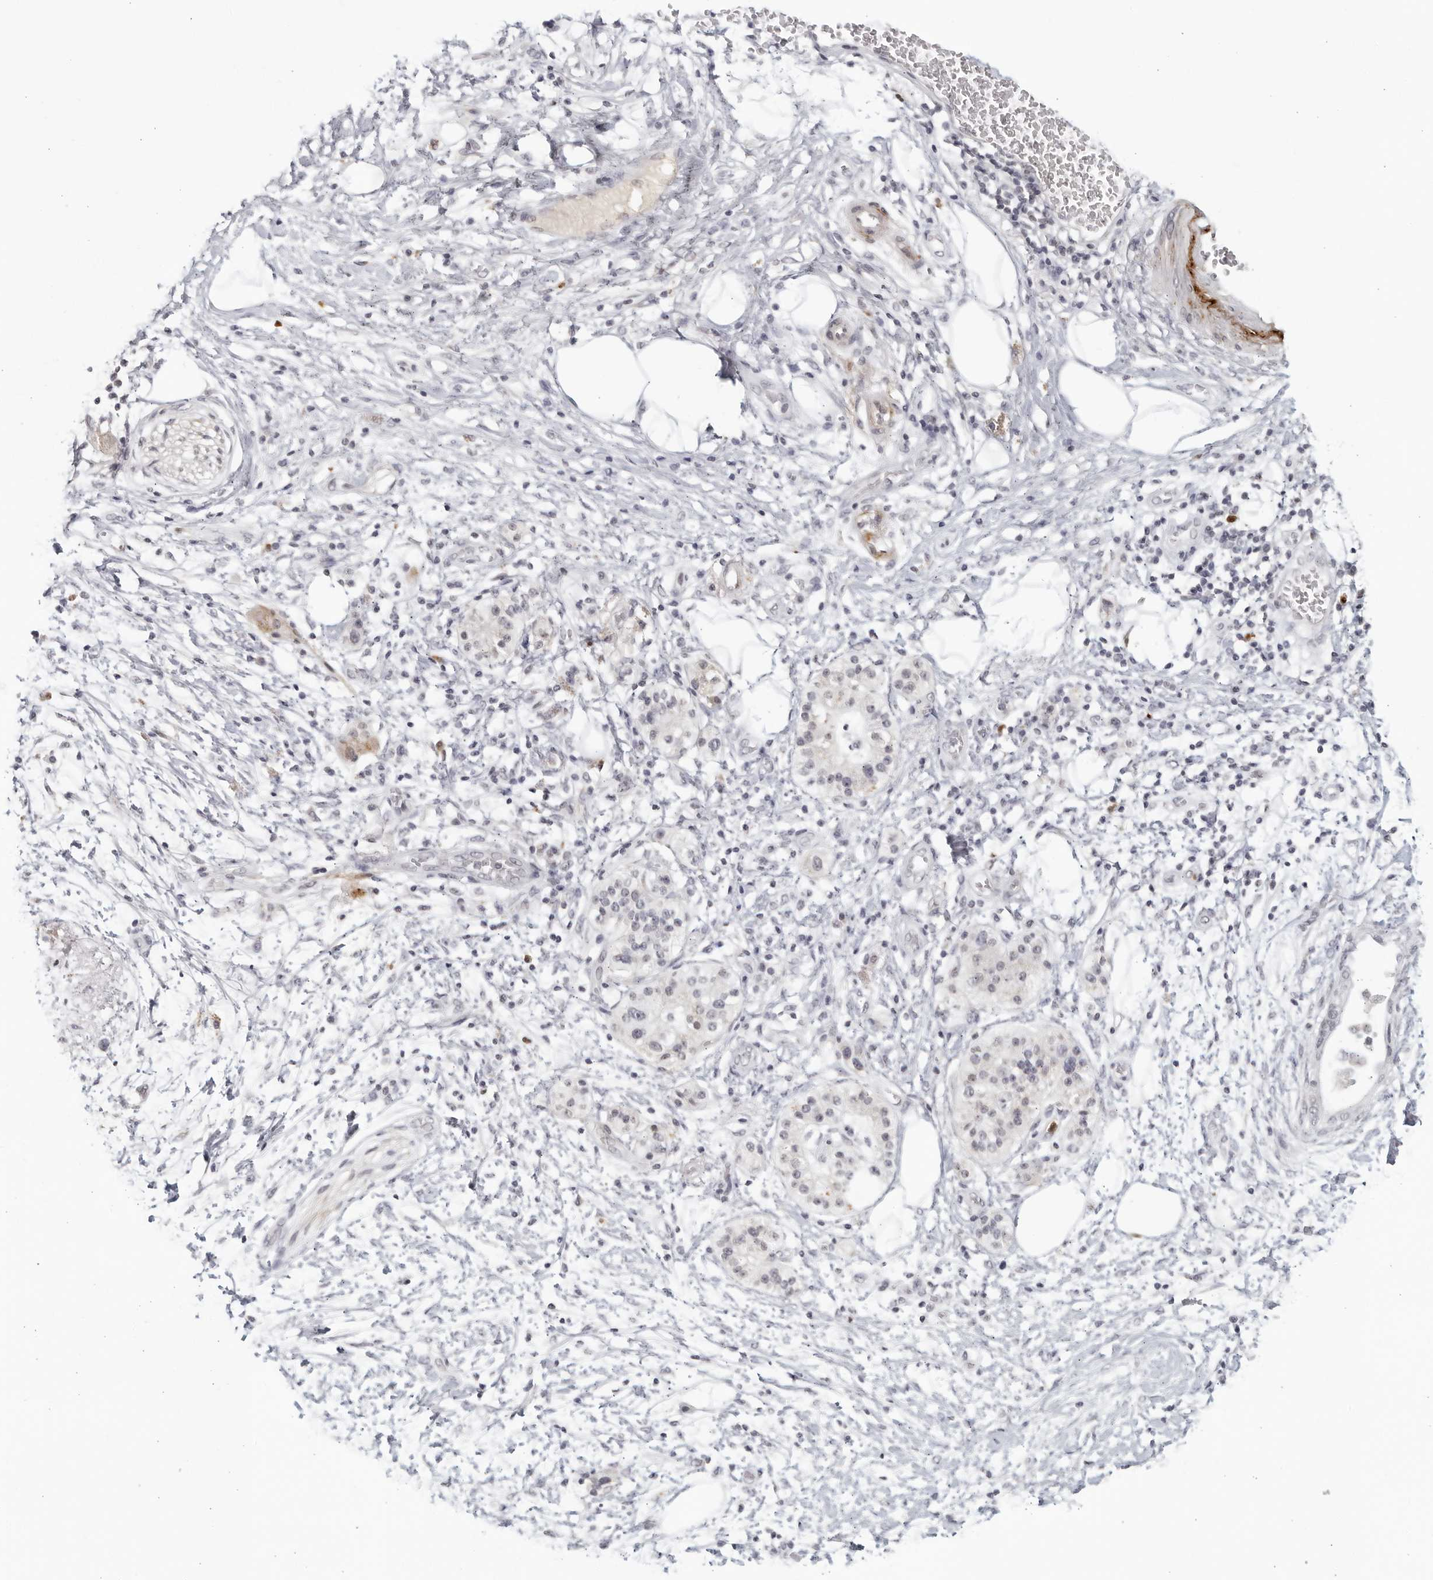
{"staining": {"intensity": "negative", "quantity": "none", "location": "none"}, "tissue": "adipose tissue", "cell_type": "Adipocytes", "image_type": "normal", "snomed": [{"axis": "morphology", "description": "Normal tissue, NOS"}, {"axis": "morphology", "description": "Adenocarcinoma, NOS"}, {"axis": "topography", "description": "Duodenum"}, {"axis": "topography", "description": "Peripheral nerve tissue"}], "caption": "DAB (3,3'-diaminobenzidine) immunohistochemical staining of unremarkable human adipose tissue shows no significant expression in adipocytes.", "gene": "STRADB", "patient": {"sex": "female", "age": 60}}